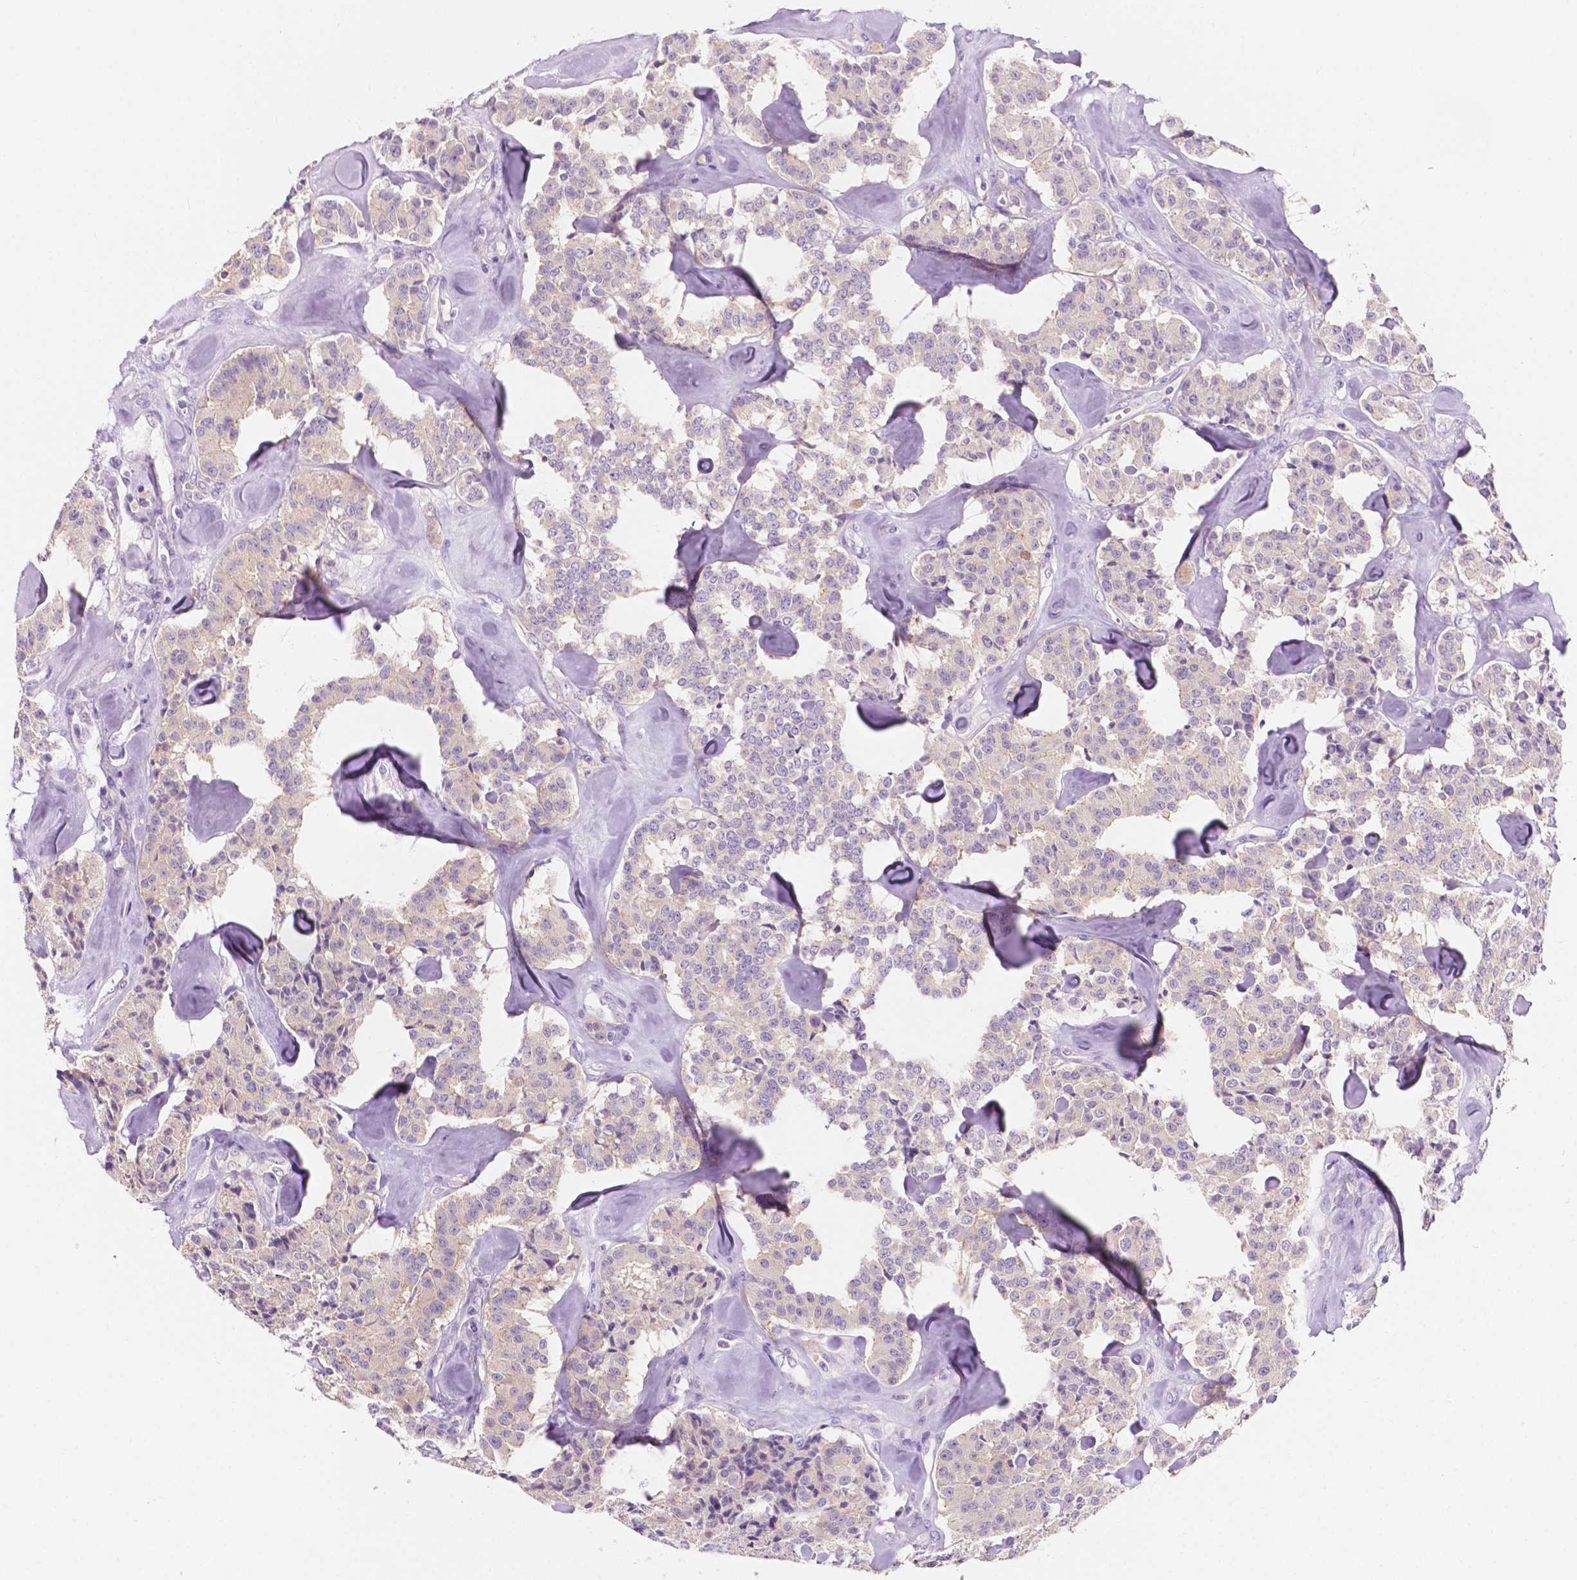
{"staining": {"intensity": "negative", "quantity": "none", "location": "none"}, "tissue": "carcinoid", "cell_type": "Tumor cells", "image_type": "cancer", "snomed": [{"axis": "morphology", "description": "Carcinoid, malignant, NOS"}, {"axis": "topography", "description": "Pancreas"}], "caption": "Immunohistochemical staining of carcinoid exhibits no significant positivity in tumor cells.", "gene": "SIRT2", "patient": {"sex": "male", "age": 41}}